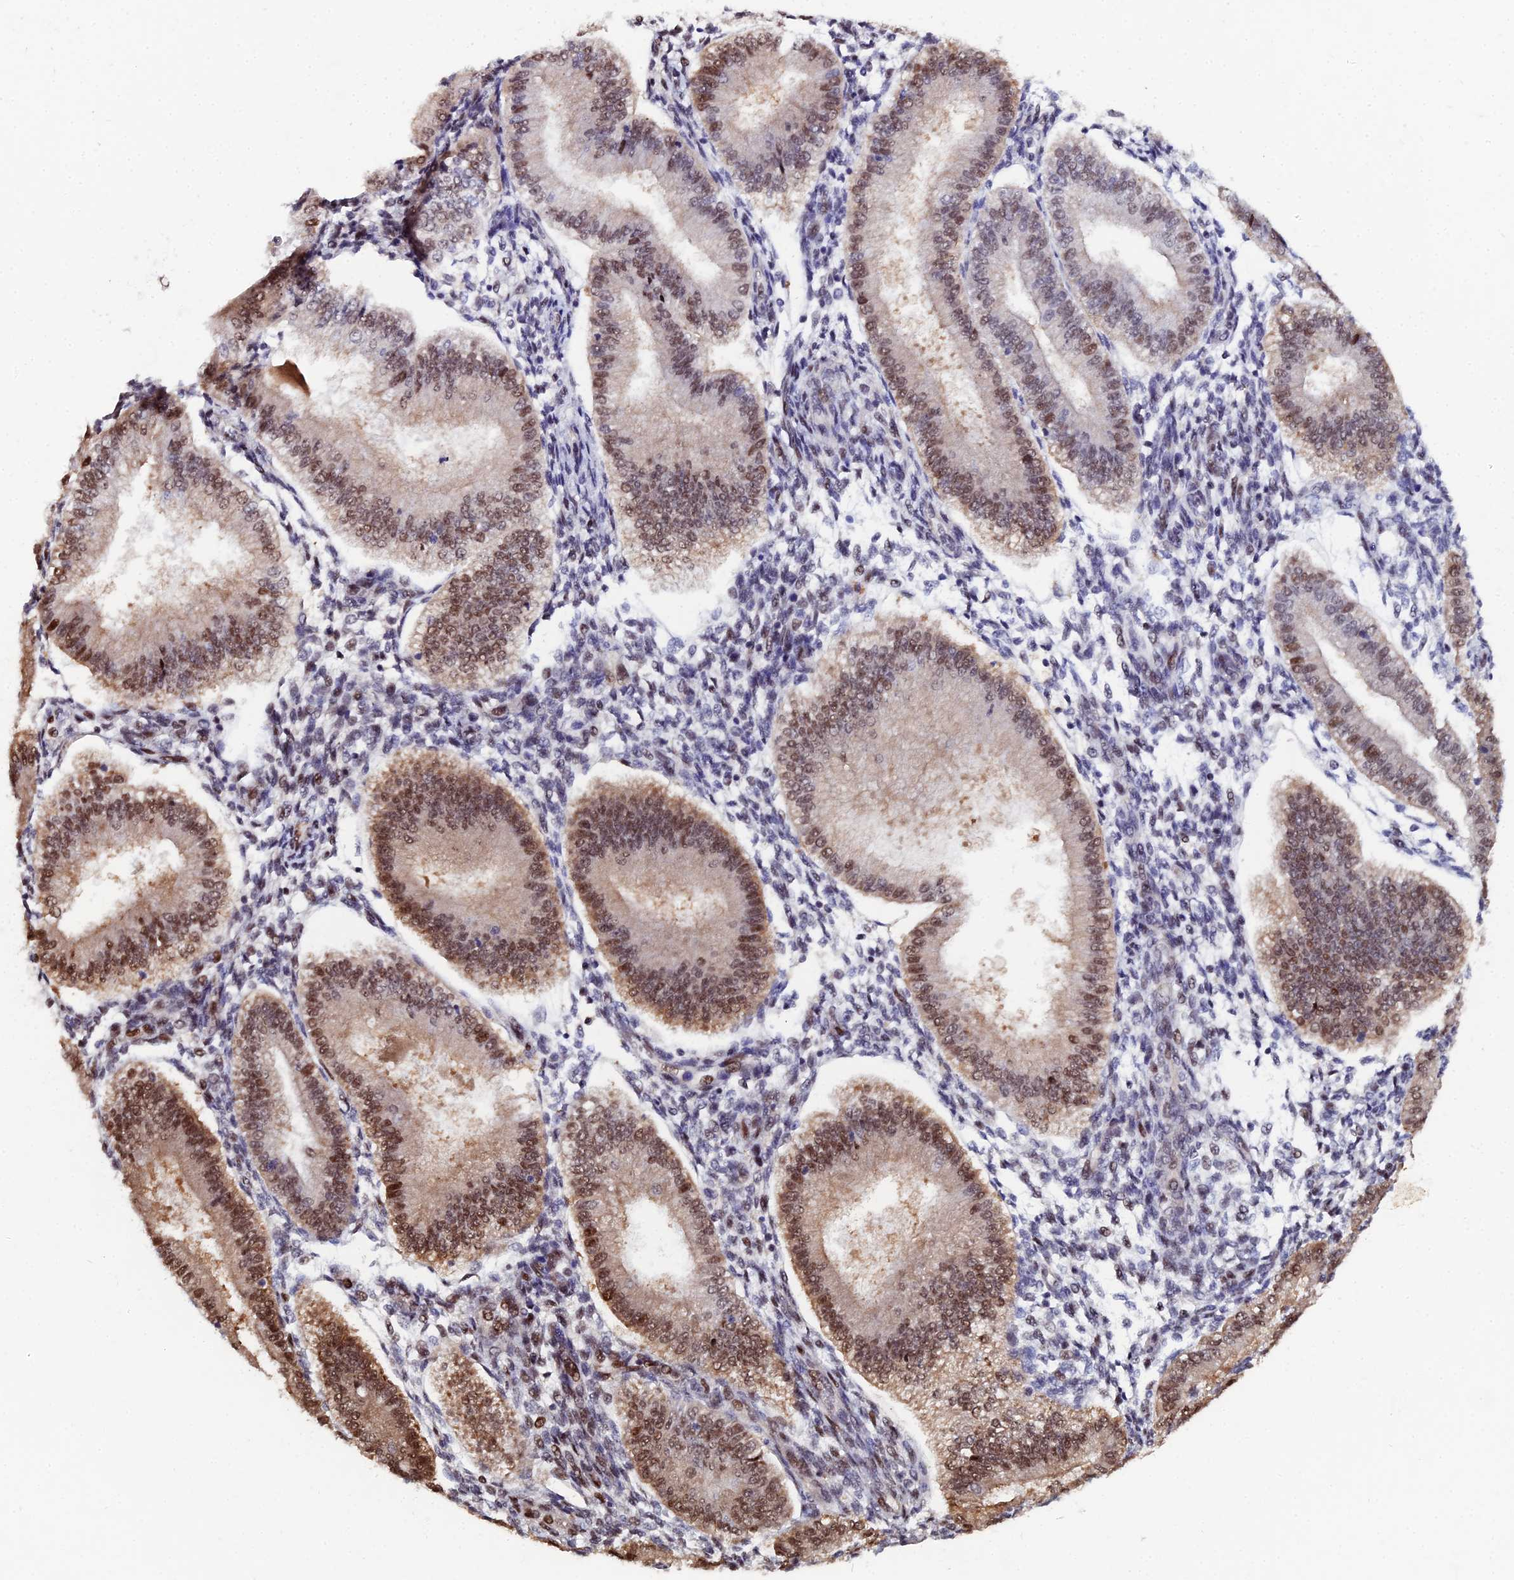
{"staining": {"intensity": "moderate", "quantity": "25%-75%", "location": "nuclear"}, "tissue": "endometrium", "cell_type": "Cells in endometrial stroma", "image_type": "normal", "snomed": [{"axis": "morphology", "description": "Normal tissue, NOS"}, {"axis": "topography", "description": "Endometrium"}], "caption": "Immunohistochemistry (IHC) photomicrograph of unremarkable endometrium stained for a protein (brown), which shows medium levels of moderate nuclear positivity in about 25%-75% of cells in endometrial stroma.", "gene": "TIFA", "patient": {"sex": "female", "age": 39}}